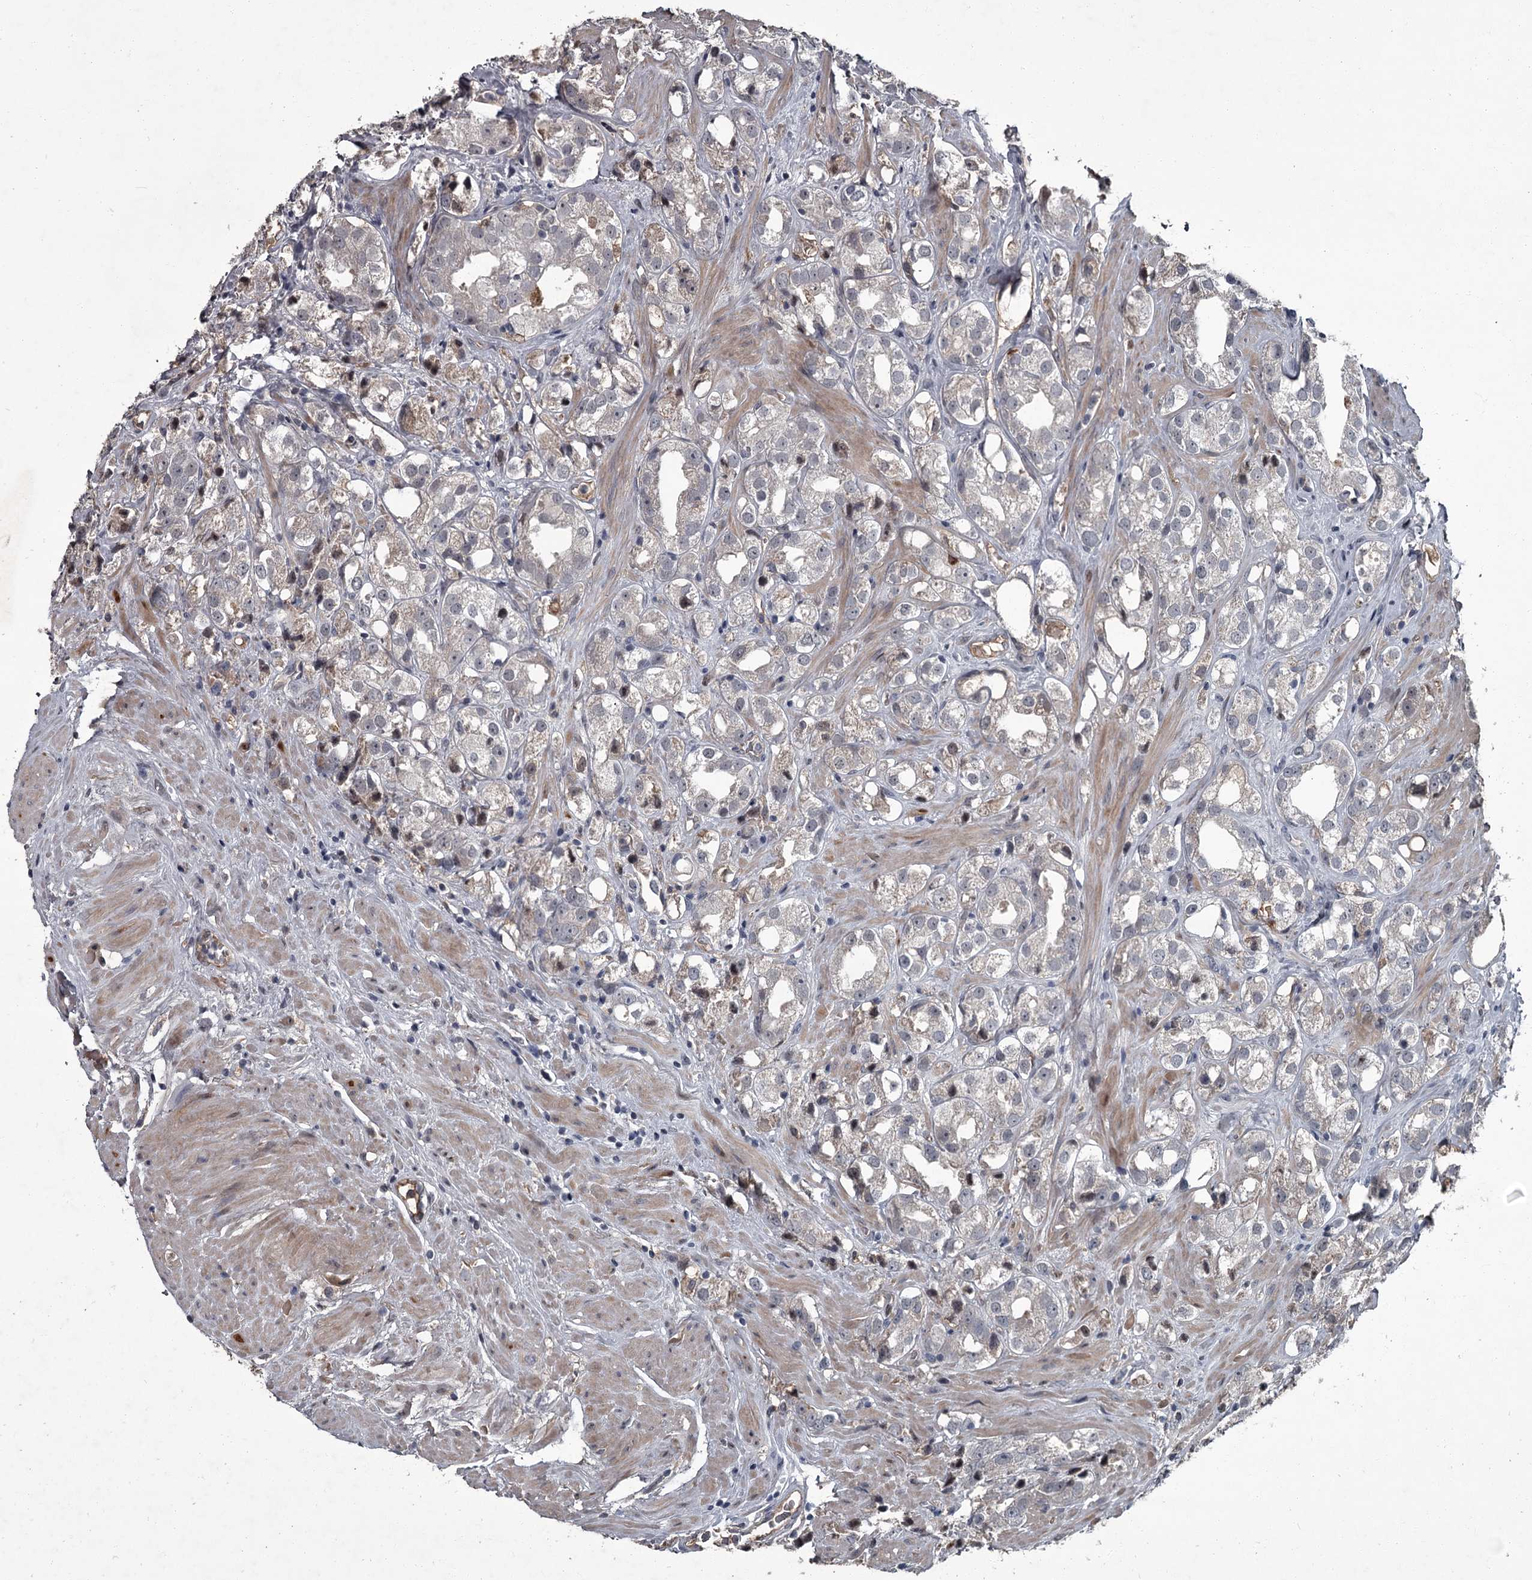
{"staining": {"intensity": "negative", "quantity": "none", "location": "none"}, "tissue": "prostate cancer", "cell_type": "Tumor cells", "image_type": "cancer", "snomed": [{"axis": "morphology", "description": "Adenocarcinoma, NOS"}, {"axis": "topography", "description": "Prostate"}], "caption": "Histopathology image shows no significant protein staining in tumor cells of prostate cancer (adenocarcinoma).", "gene": "FLVCR2", "patient": {"sex": "male", "age": 79}}